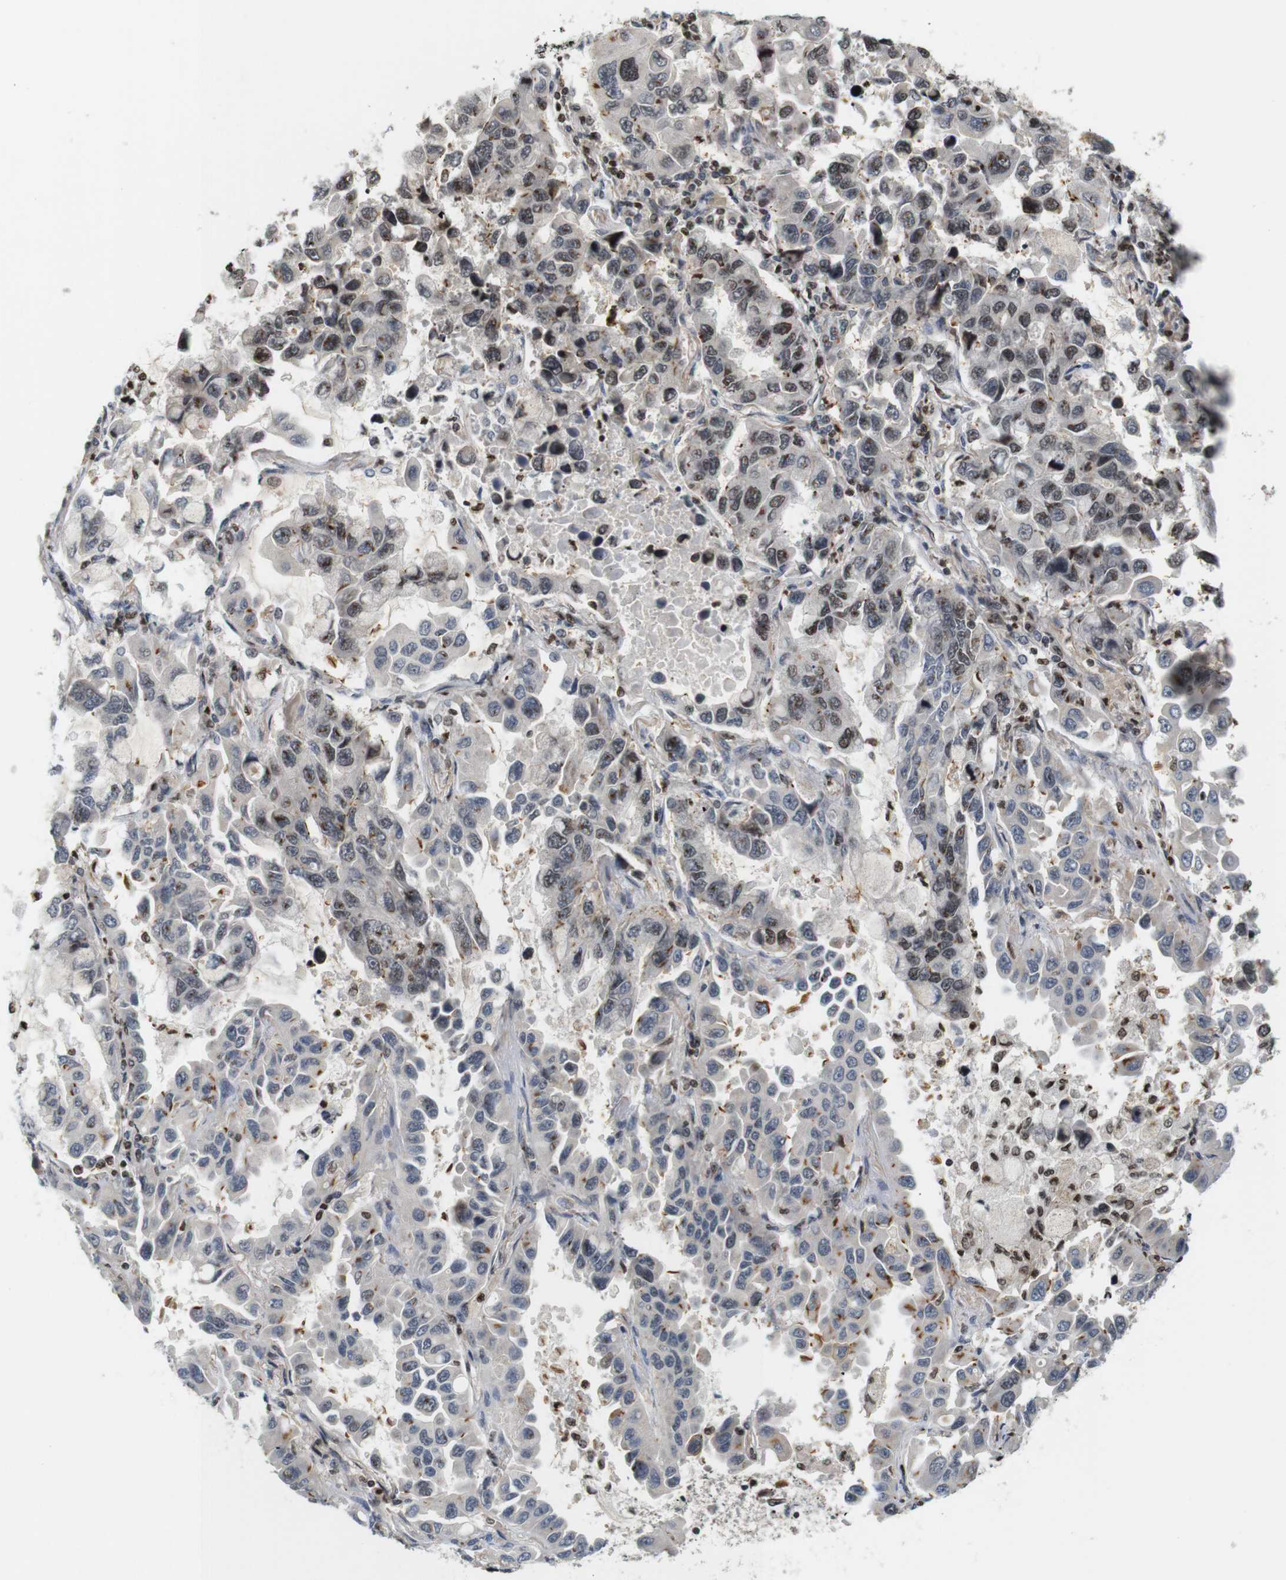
{"staining": {"intensity": "weak", "quantity": "<25%", "location": "nuclear"}, "tissue": "lung cancer", "cell_type": "Tumor cells", "image_type": "cancer", "snomed": [{"axis": "morphology", "description": "Adenocarcinoma, NOS"}, {"axis": "topography", "description": "Lung"}], "caption": "Lung cancer stained for a protein using immunohistochemistry (IHC) demonstrates no expression tumor cells.", "gene": "MBD1", "patient": {"sex": "male", "age": 64}}